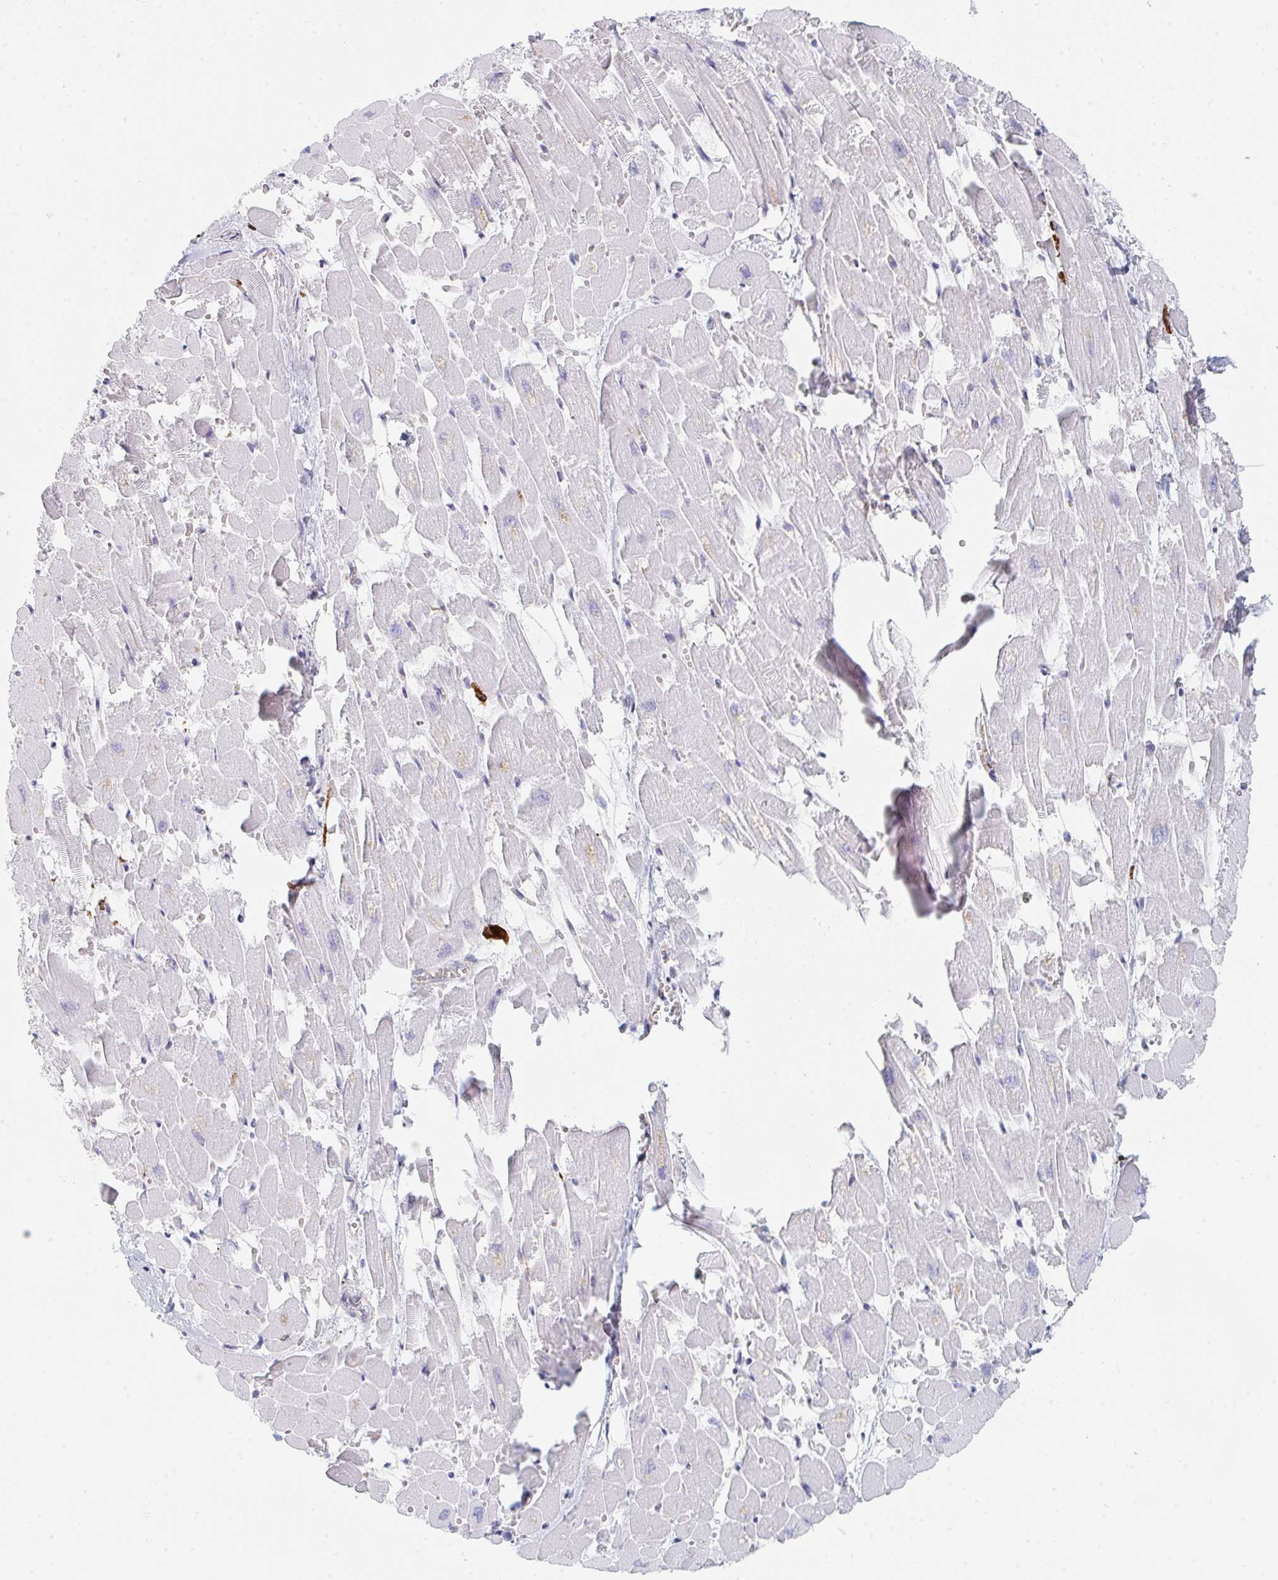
{"staining": {"intensity": "negative", "quantity": "none", "location": "none"}, "tissue": "heart muscle", "cell_type": "Cardiomyocytes", "image_type": "normal", "snomed": [{"axis": "morphology", "description": "Normal tissue, NOS"}, {"axis": "topography", "description": "Heart"}], "caption": "High power microscopy histopathology image of an immunohistochemistry (IHC) image of unremarkable heart muscle, revealing no significant expression in cardiomyocytes. (DAB immunohistochemistry visualized using brightfield microscopy, high magnification).", "gene": "DAB2", "patient": {"sex": "female", "age": 52}}